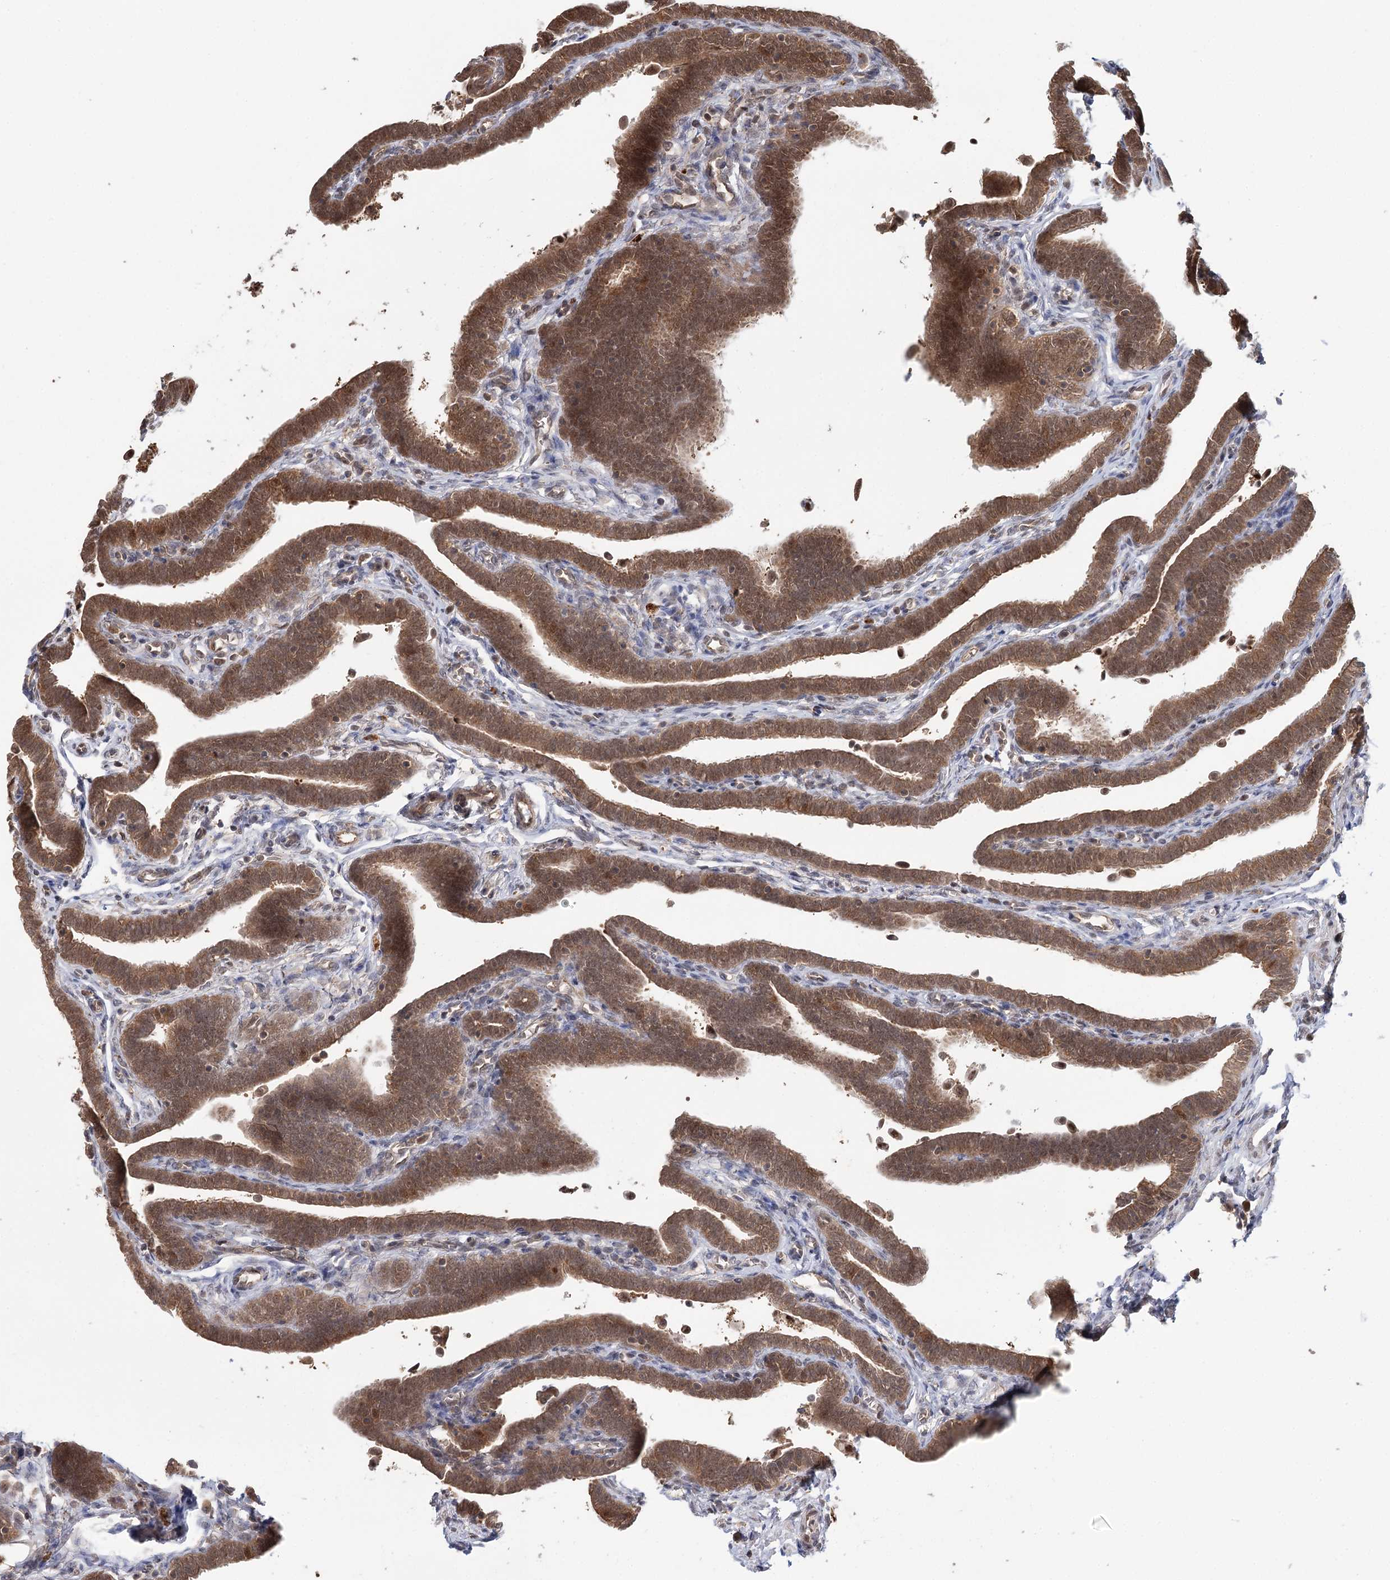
{"staining": {"intensity": "moderate", "quantity": ">75%", "location": "cytoplasmic/membranous,nuclear"}, "tissue": "fallopian tube", "cell_type": "Glandular cells", "image_type": "normal", "snomed": [{"axis": "morphology", "description": "Normal tissue, NOS"}, {"axis": "topography", "description": "Fallopian tube"}], "caption": "IHC (DAB) staining of normal human fallopian tube exhibits moderate cytoplasmic/membranous,nuclear protein expression in approximately >75% of glandular cells. Nuclei are stained in blue.", "gene": "N6AMT1", "patient": {"sex": "female", "age": 36}}